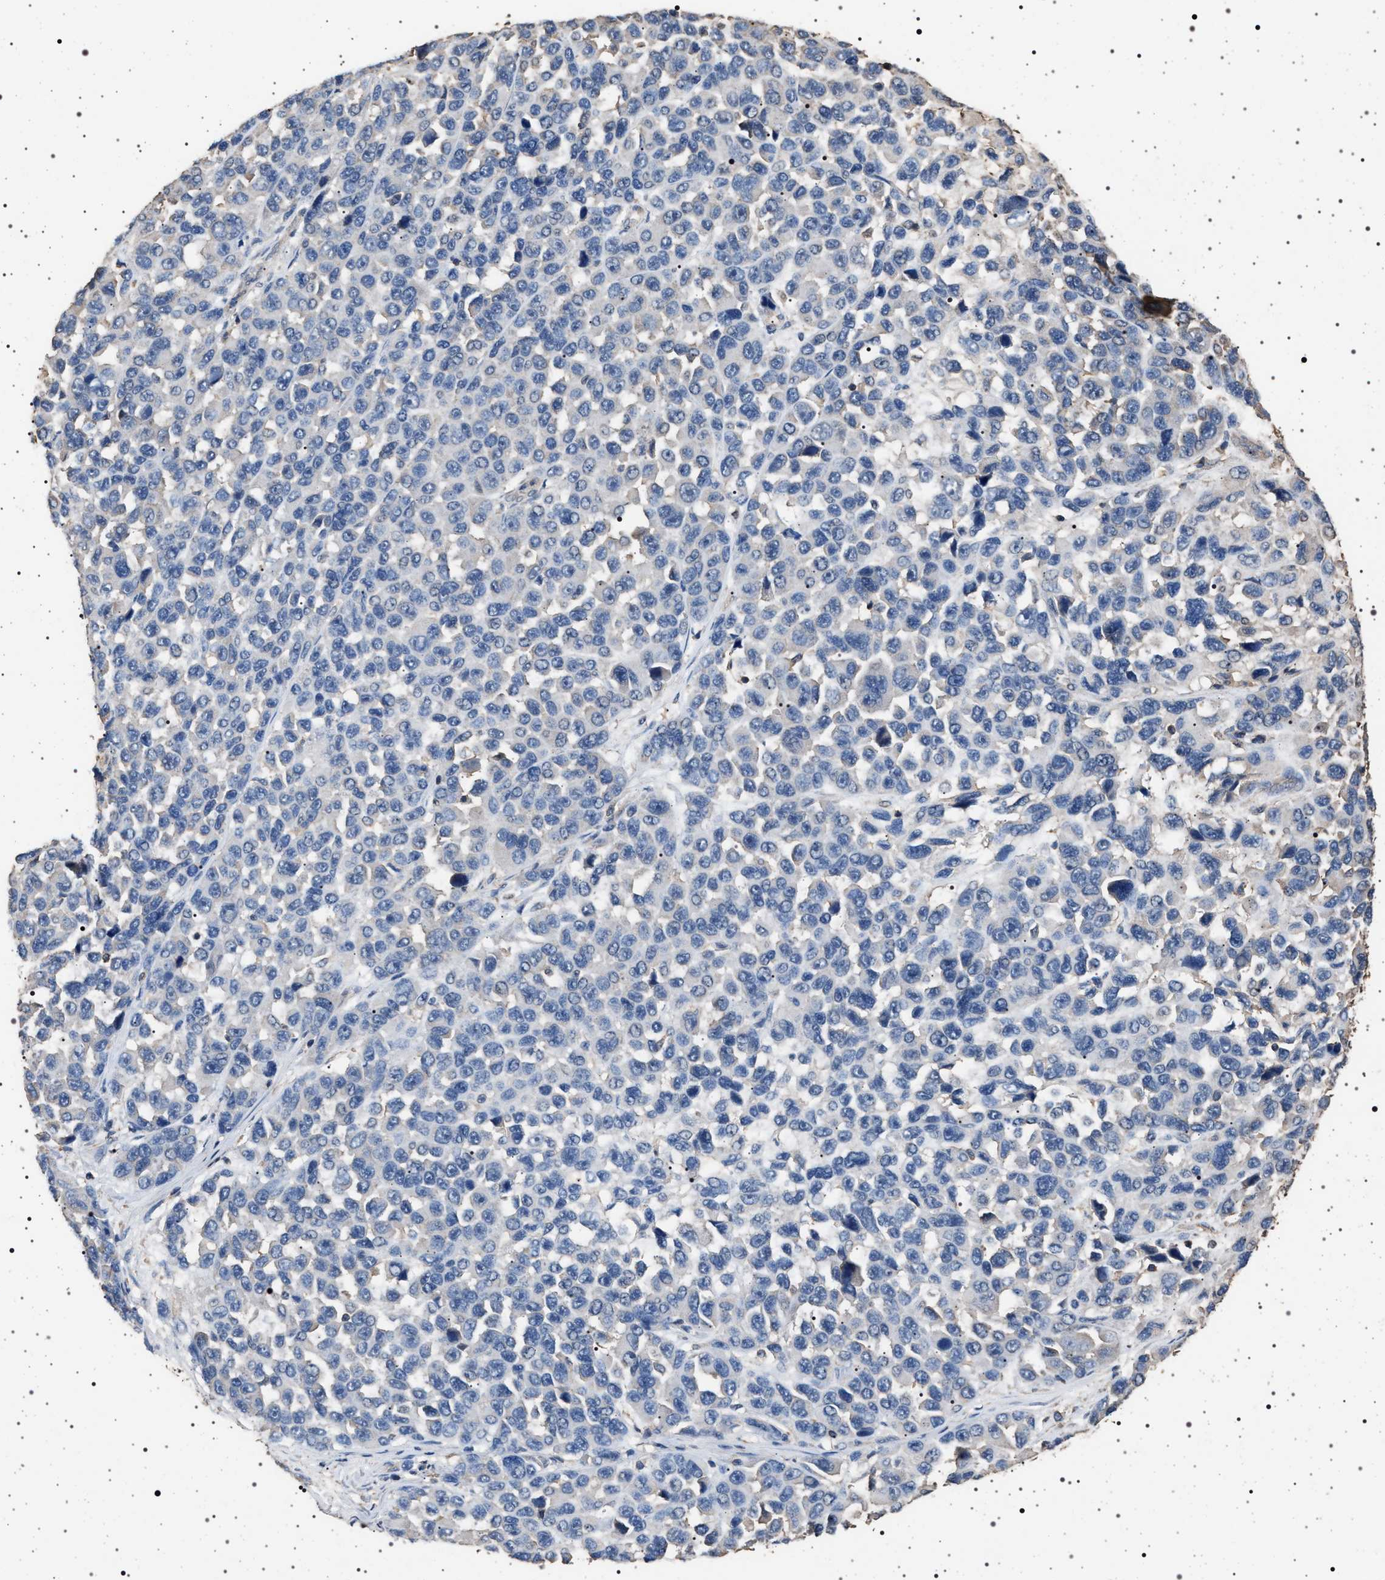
{"staining": {"intensity": "negative", "quantity": "none", "location": "none"}, "tissue": "melanoma", "cell_type": "Tumor cells", "image_type": "cancer", "snomed": [{"axis": "morphology", "description": "Malignant melanoma, NOS"}, {"axis": "topography", "description": "Skin"}], "caption": "Tumor cells are negative for protein expression in human malignant melanoma.", "gene": "SMAP2", "patient": {"sex": "male", "age": 53}}